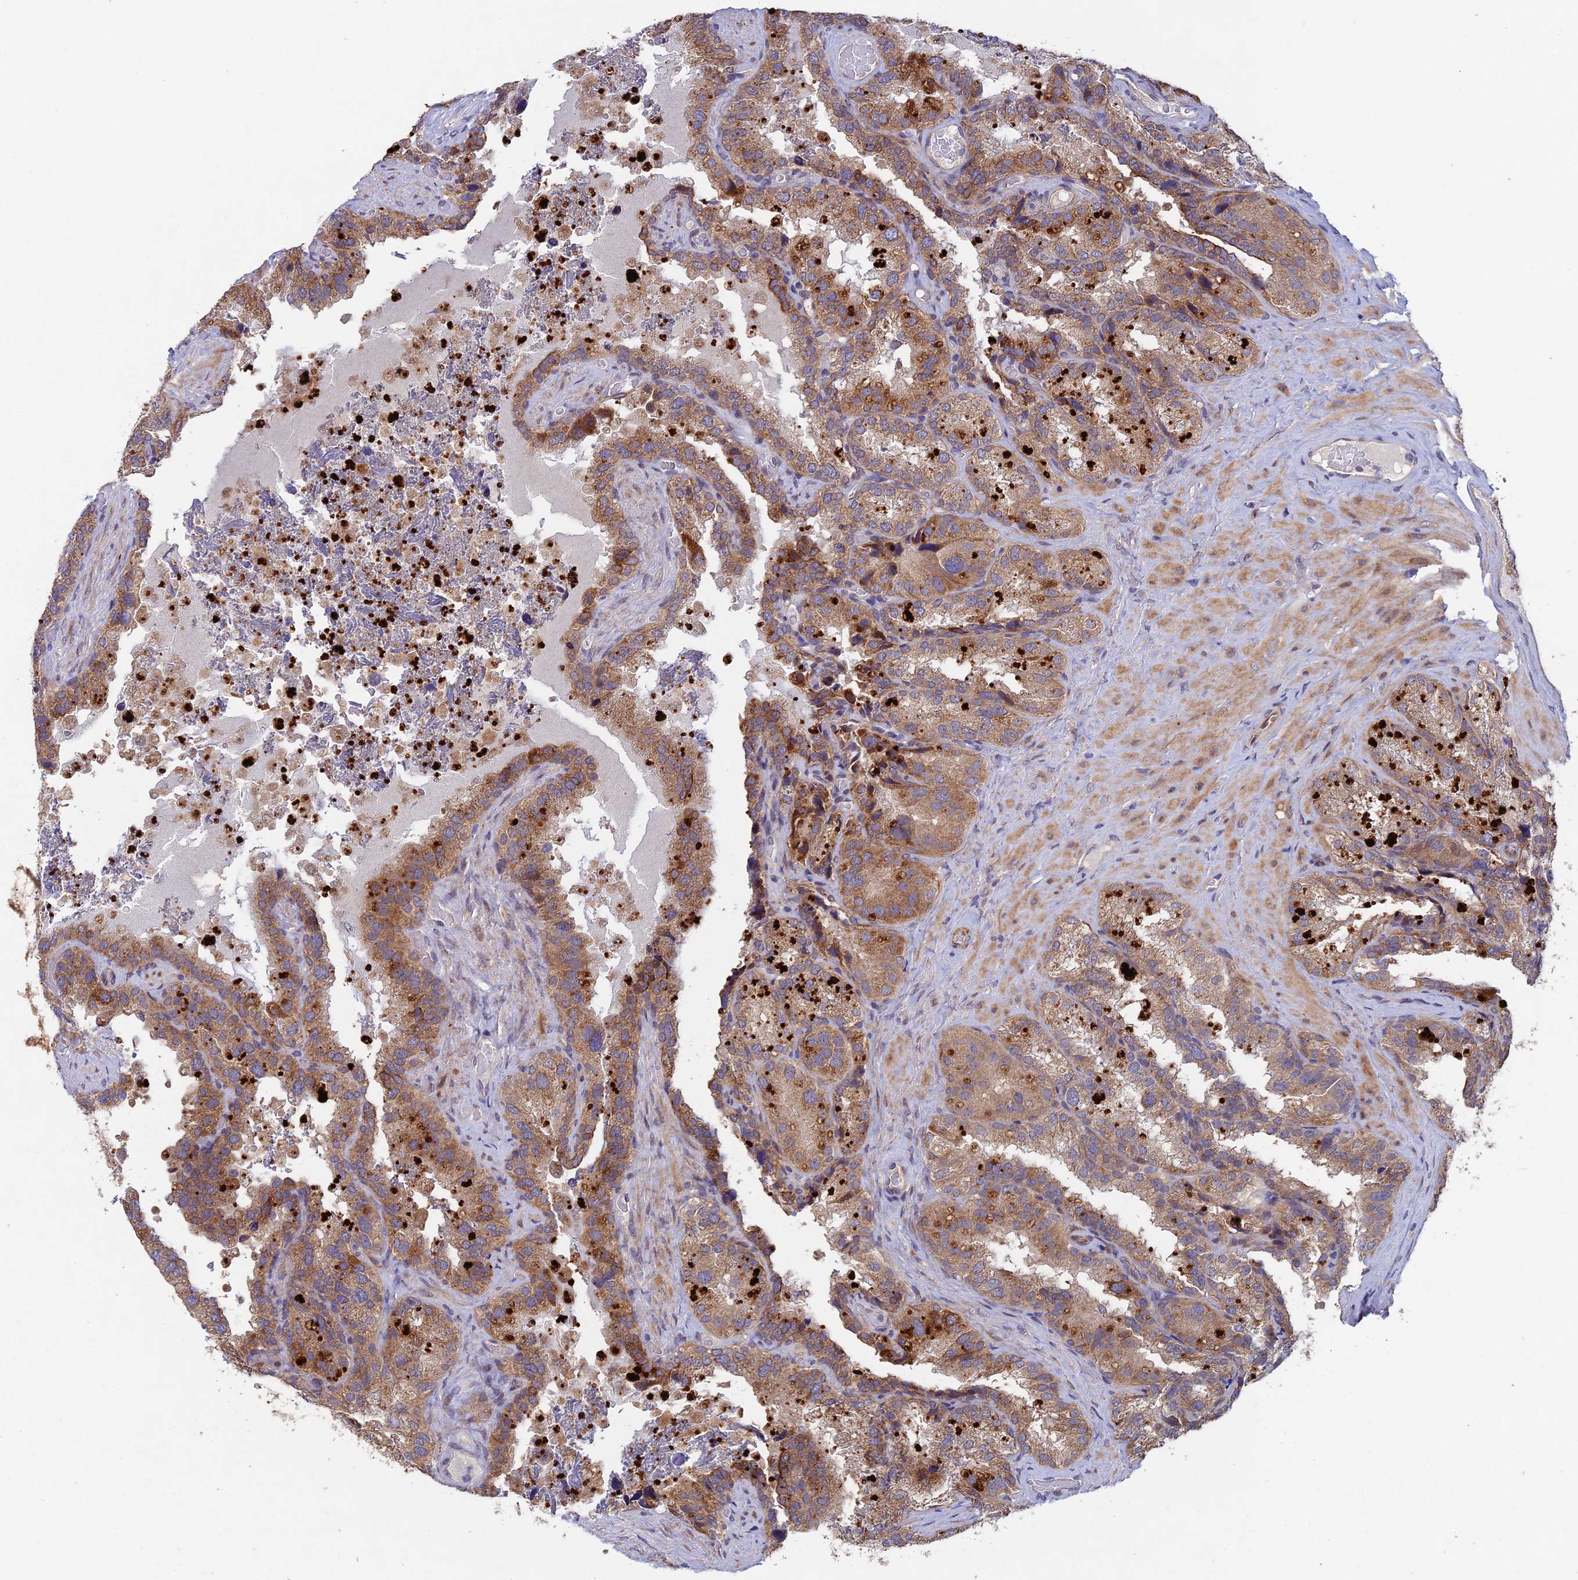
{"staining": {"intensity": "moderate", "quantity": ">75%", "location": "cytoplasmic/membranous"}, "tissue": "seminal vesicle", "cell_type": "Glandular cells", "image_type": "normal", "snomed": [{"axis": "morphology", "description": "Normal tissue, NOS"}, {"axis": "topography", "description": "Seminal veicle"}], "caption": "Human seminal vesicle stained with a brown dye exhibits moderate cytoplasmic/membranous positive positivity in about >75% of glandular cells.", "gene": "NSMCE1", "patient": {"sex": "male", "age": 58}}